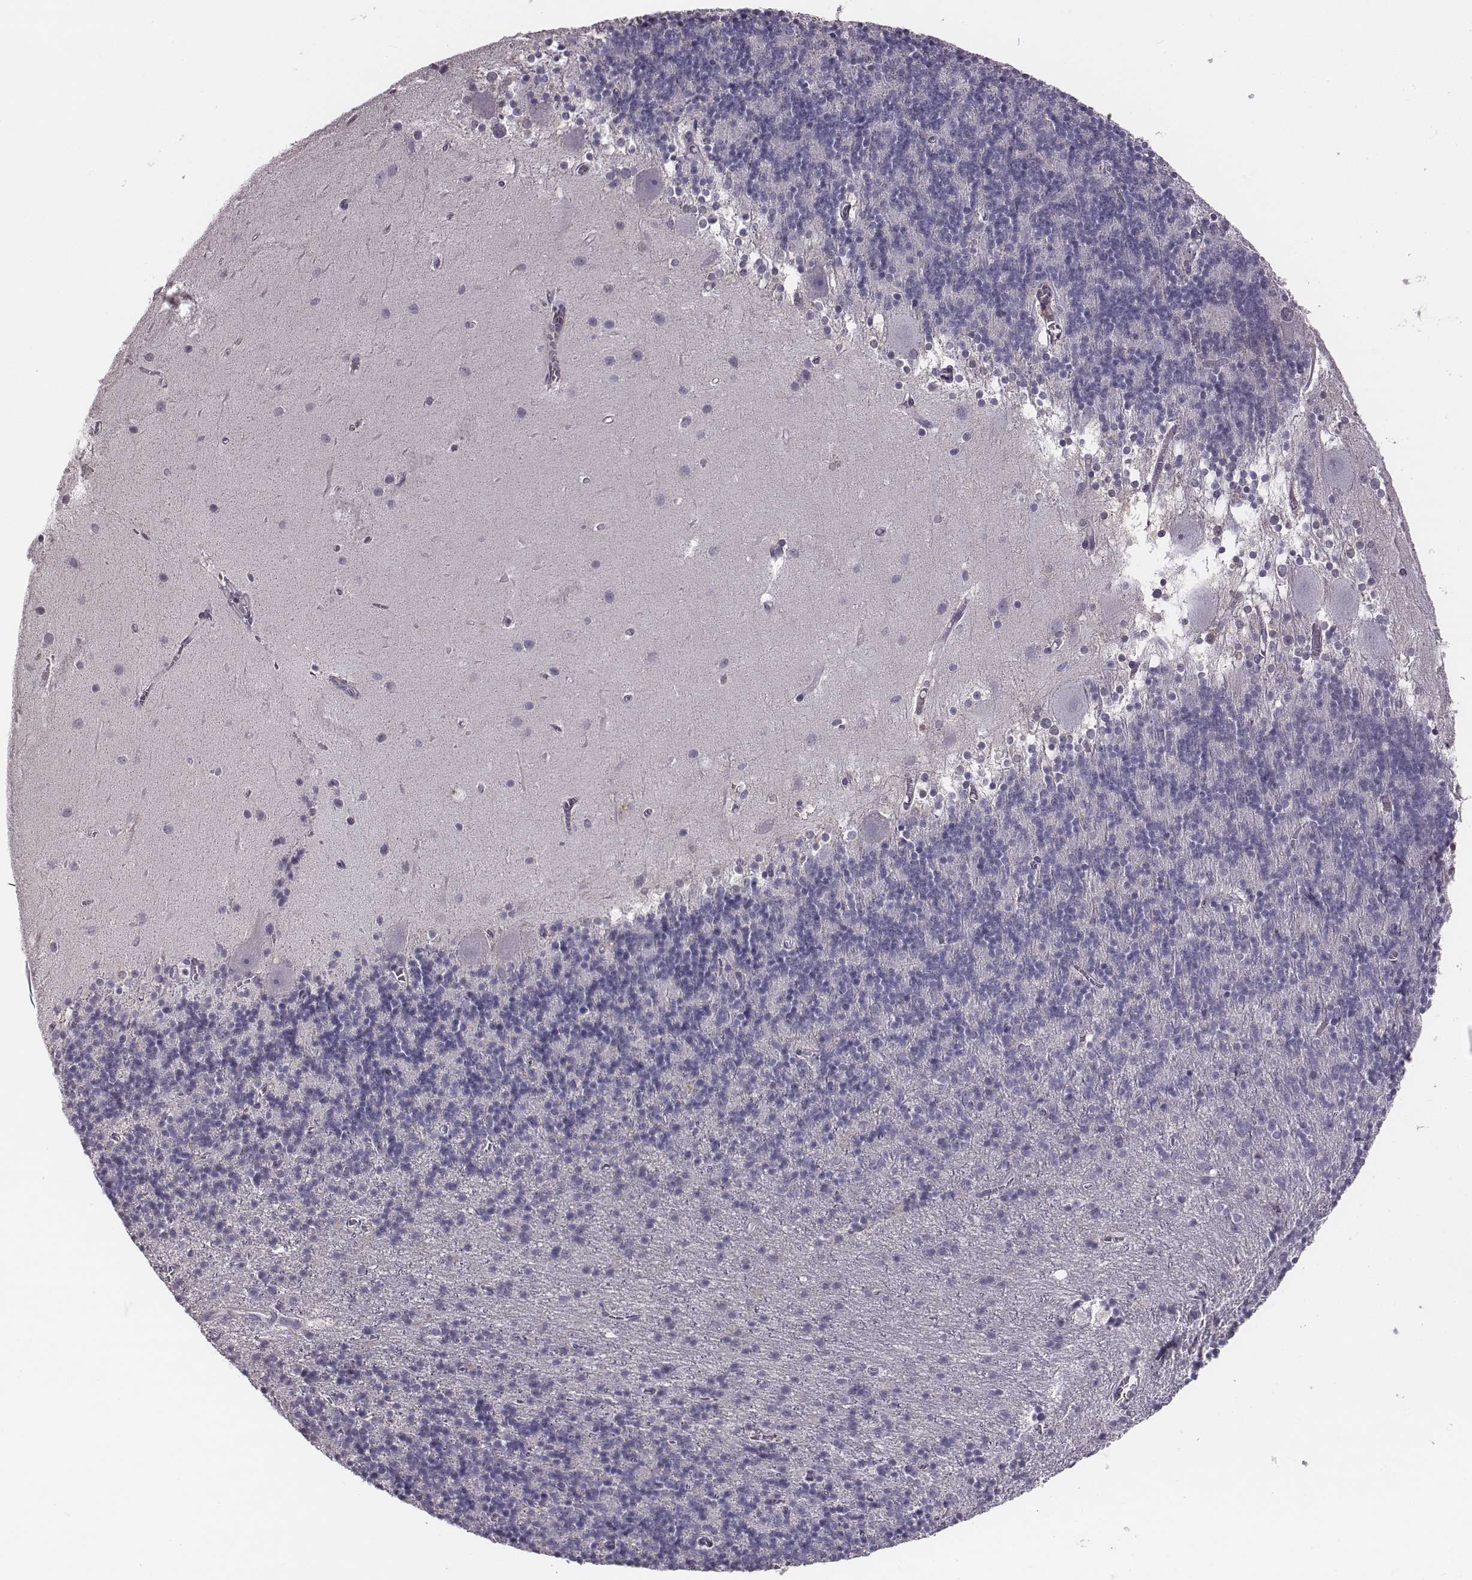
{"staining": {"intensity": "negative", "quantity": "none", "location": "none"}, "tissue": "cerebellum", "cell_type": "Cells in granular layer", "image_type": "normal", "snomed": [{"axis": "morphology", "description": "Normal tissue, NOS"}, {"axis": "topography", "description": "Cerebellum"}], "caption": "There is no significant expression in cells in granular layer of cerebellum. (Immunohistochemistry, brightfield microscopy, high magnification).", "gene": "CRISP1", "patient": {"sex": "male", "age": 70}}